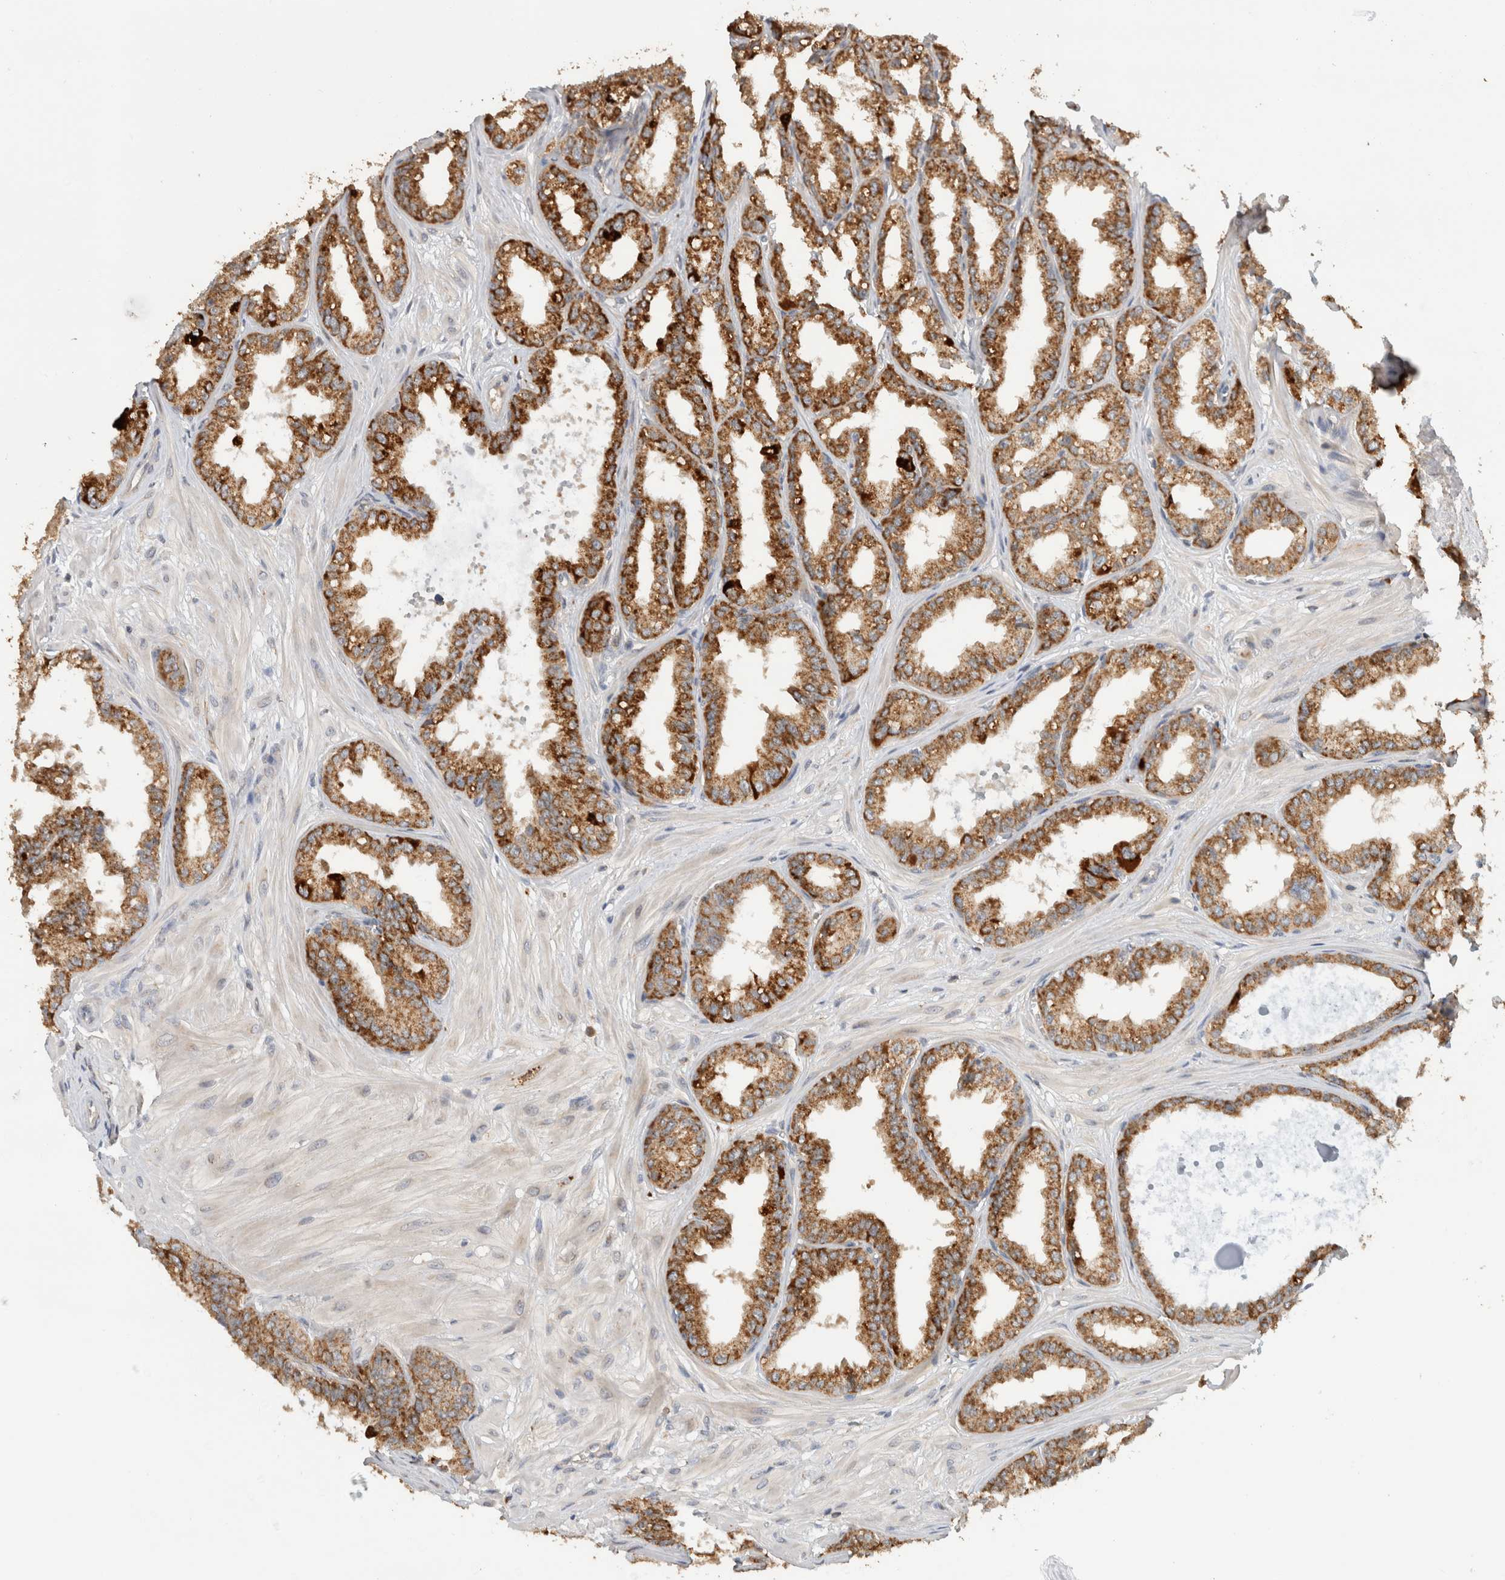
{"staining": {"intensity": "strong", "quantity": ">75%", "location": "cytoplasmic/membranous"}, "tissue": "seminal vesicle", "cell_type": "Glandular cells", "image_type": "normal", "snomed": [{"axis": "morphology", "description": "Normal tissue, NOS"}, {"axis": "topography", "description": "Prostate"}, {"axis": "topography", "description": "Seminal veicle"}], "caption": "Glandular cells reveal high levels of strong cytoplasmic/membranous staining in approximately >75% of cells in unremarkable seminal vesicle.", "gene": "AMPD1", "patient": {"sex": "male", "age": 51}}